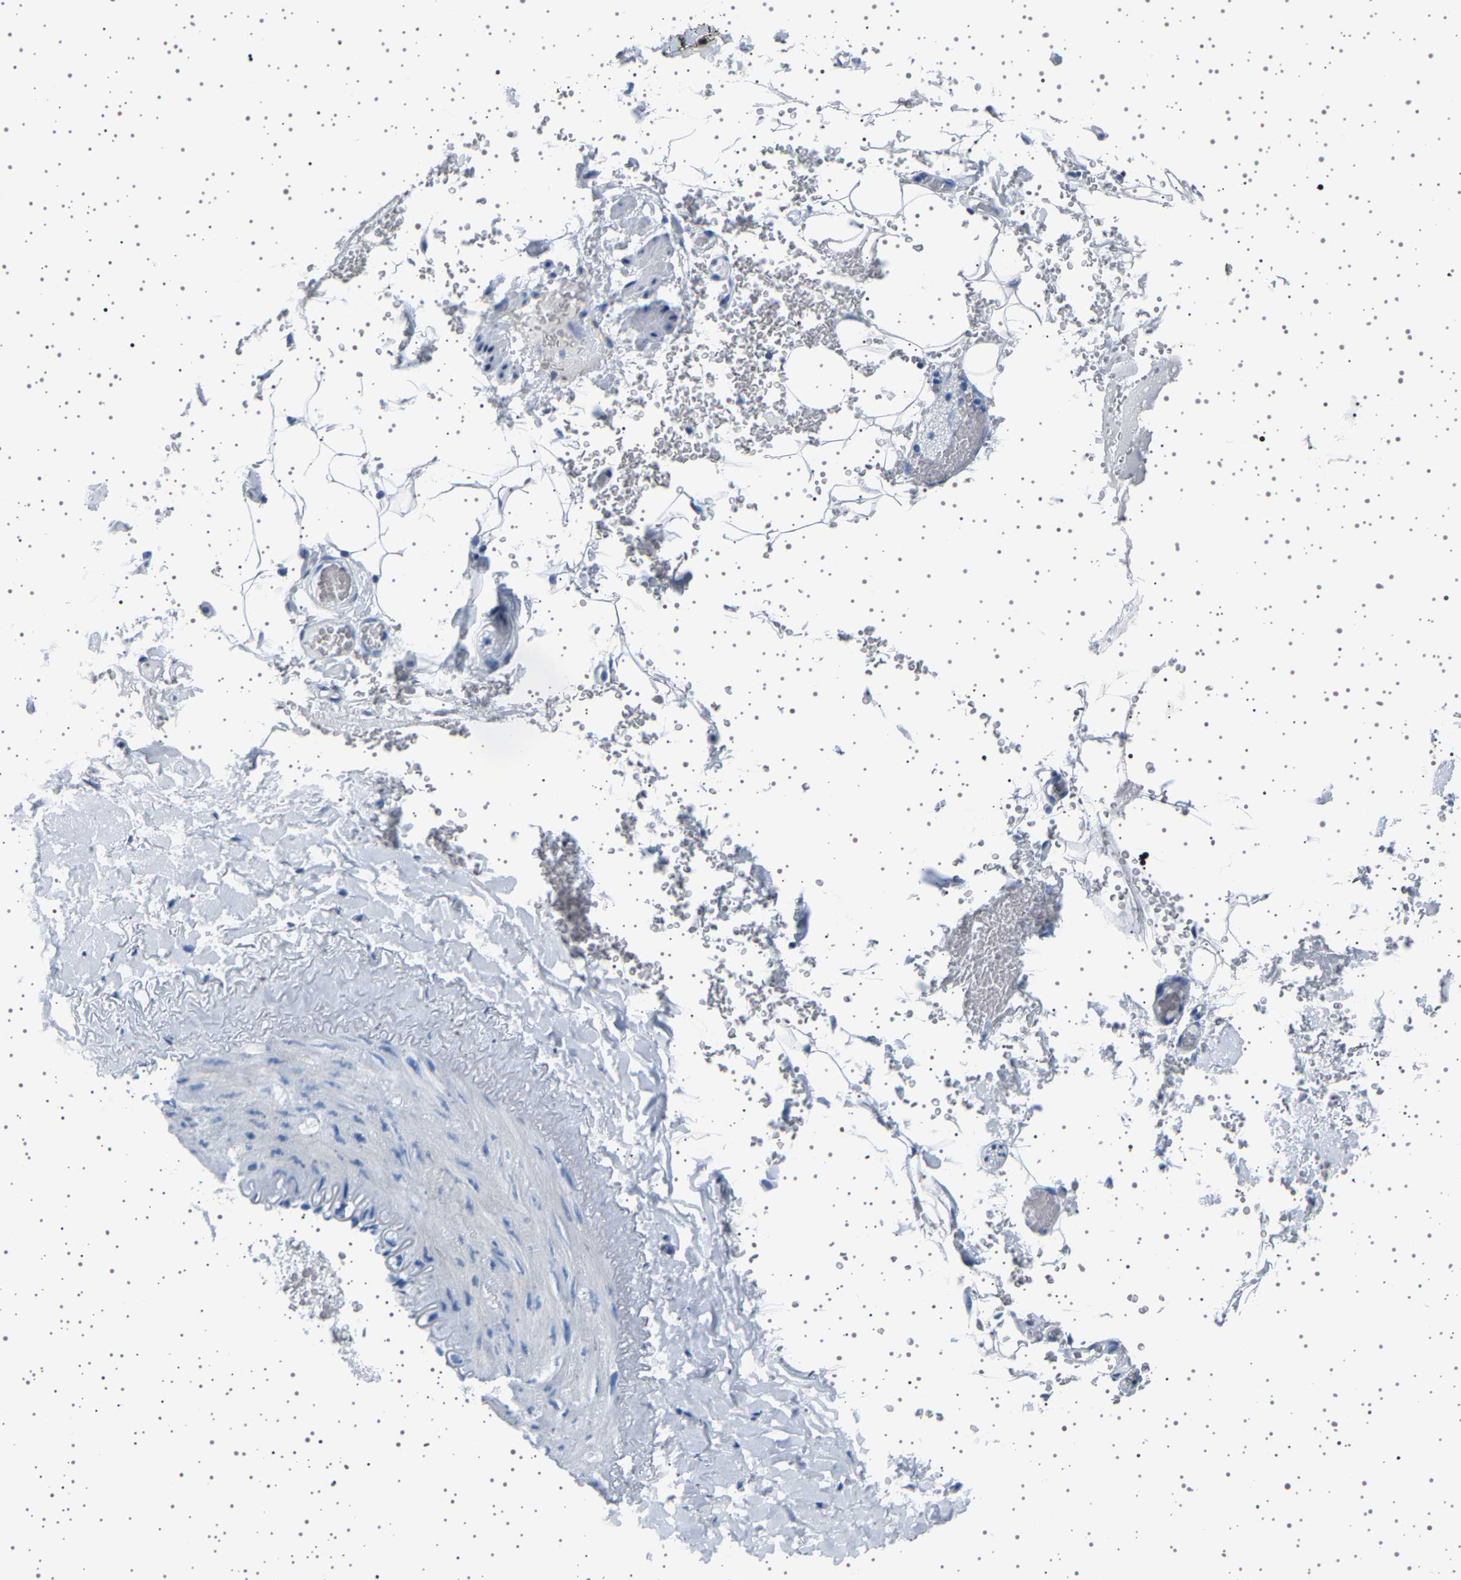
{"staining": {"intensity": "negative", "quantity": "none", "location": "none"}, "tissue": "adipose tissue", "cell_type": "Adipocytes", "image_type": "normal", "snomed": [{"axis": "morphology", "description": "Normal tissue, NOS"}, {"axis": "topography", "description": "Peripheral nerve tissue"}], "caption": "IHC photomicrograph of unremarkable adipose tissue: adipose tissue stained with DAB displays no significant protein positivity in adipocytes.", "gene": "TFF3", "patient": {"sex": "male", "age": 70}}